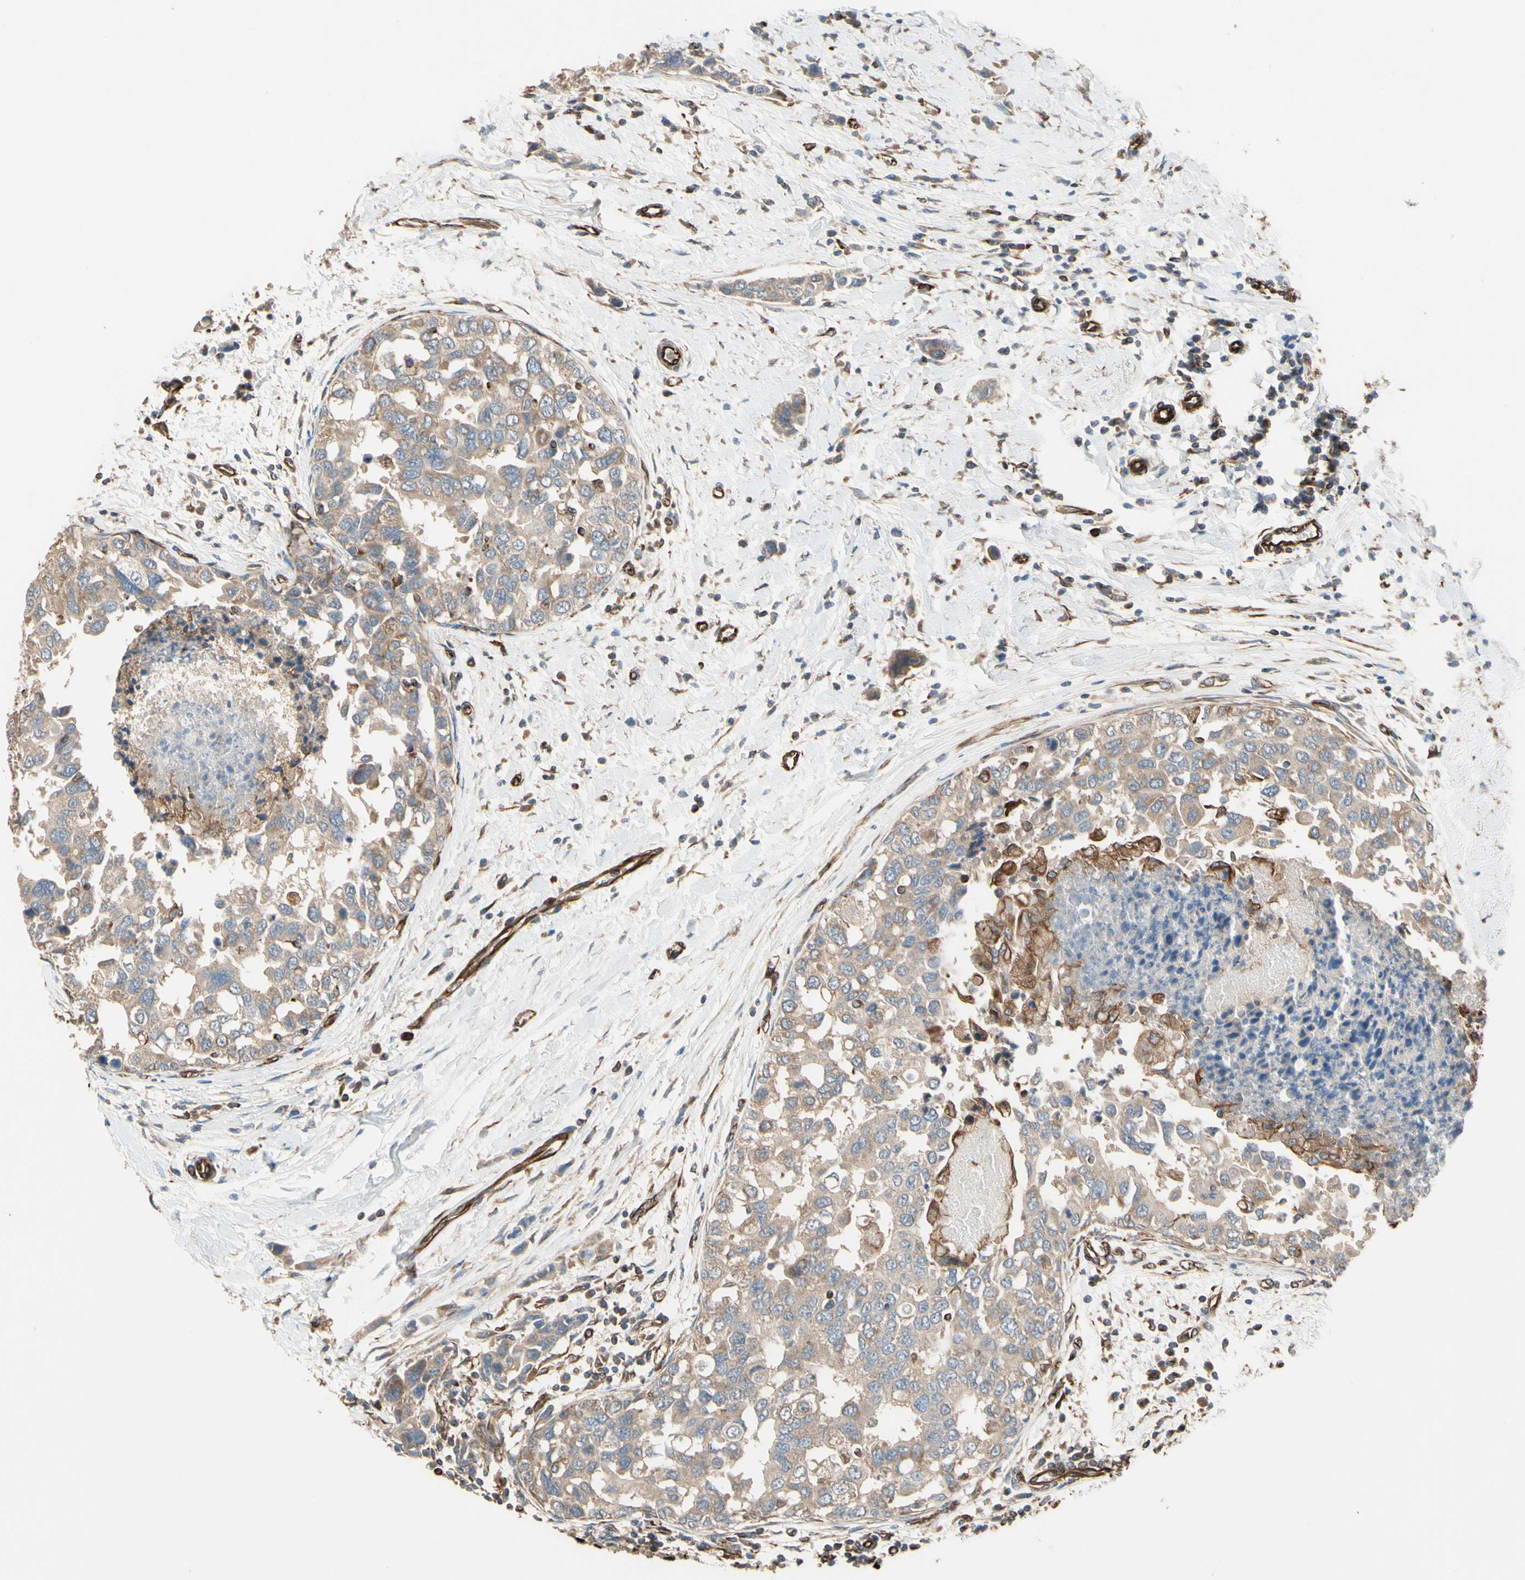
{"staining": {"intensity": "weak", "quantity": "25%-75%", "location": "cytoplasmic/membranous"}, "tissue": "breast cancer", "cell_type": "Tumor cells", "image_type": "cancer", "snomed": [{"axis": "morphology", "description": "Normal tissue, NOS"}, {"axis": "morphology", "description": "Duct carcinoma"}, {"axis": "topography", "description": "Breast"}], "caption": "High-power microscopy captured an IHC micrograph of breast cancer (invasive ductal carcinoma), revealing weak cytoplasmic/membranous expression in approximately 25%-75% of tumor cells. (DAB (3,3'-diaminobenzidine) IHC, brown staining for protein, blue staining for nuclei).", "gene": "TRAF2", "patient": {"sex": "female", "age": 50}}